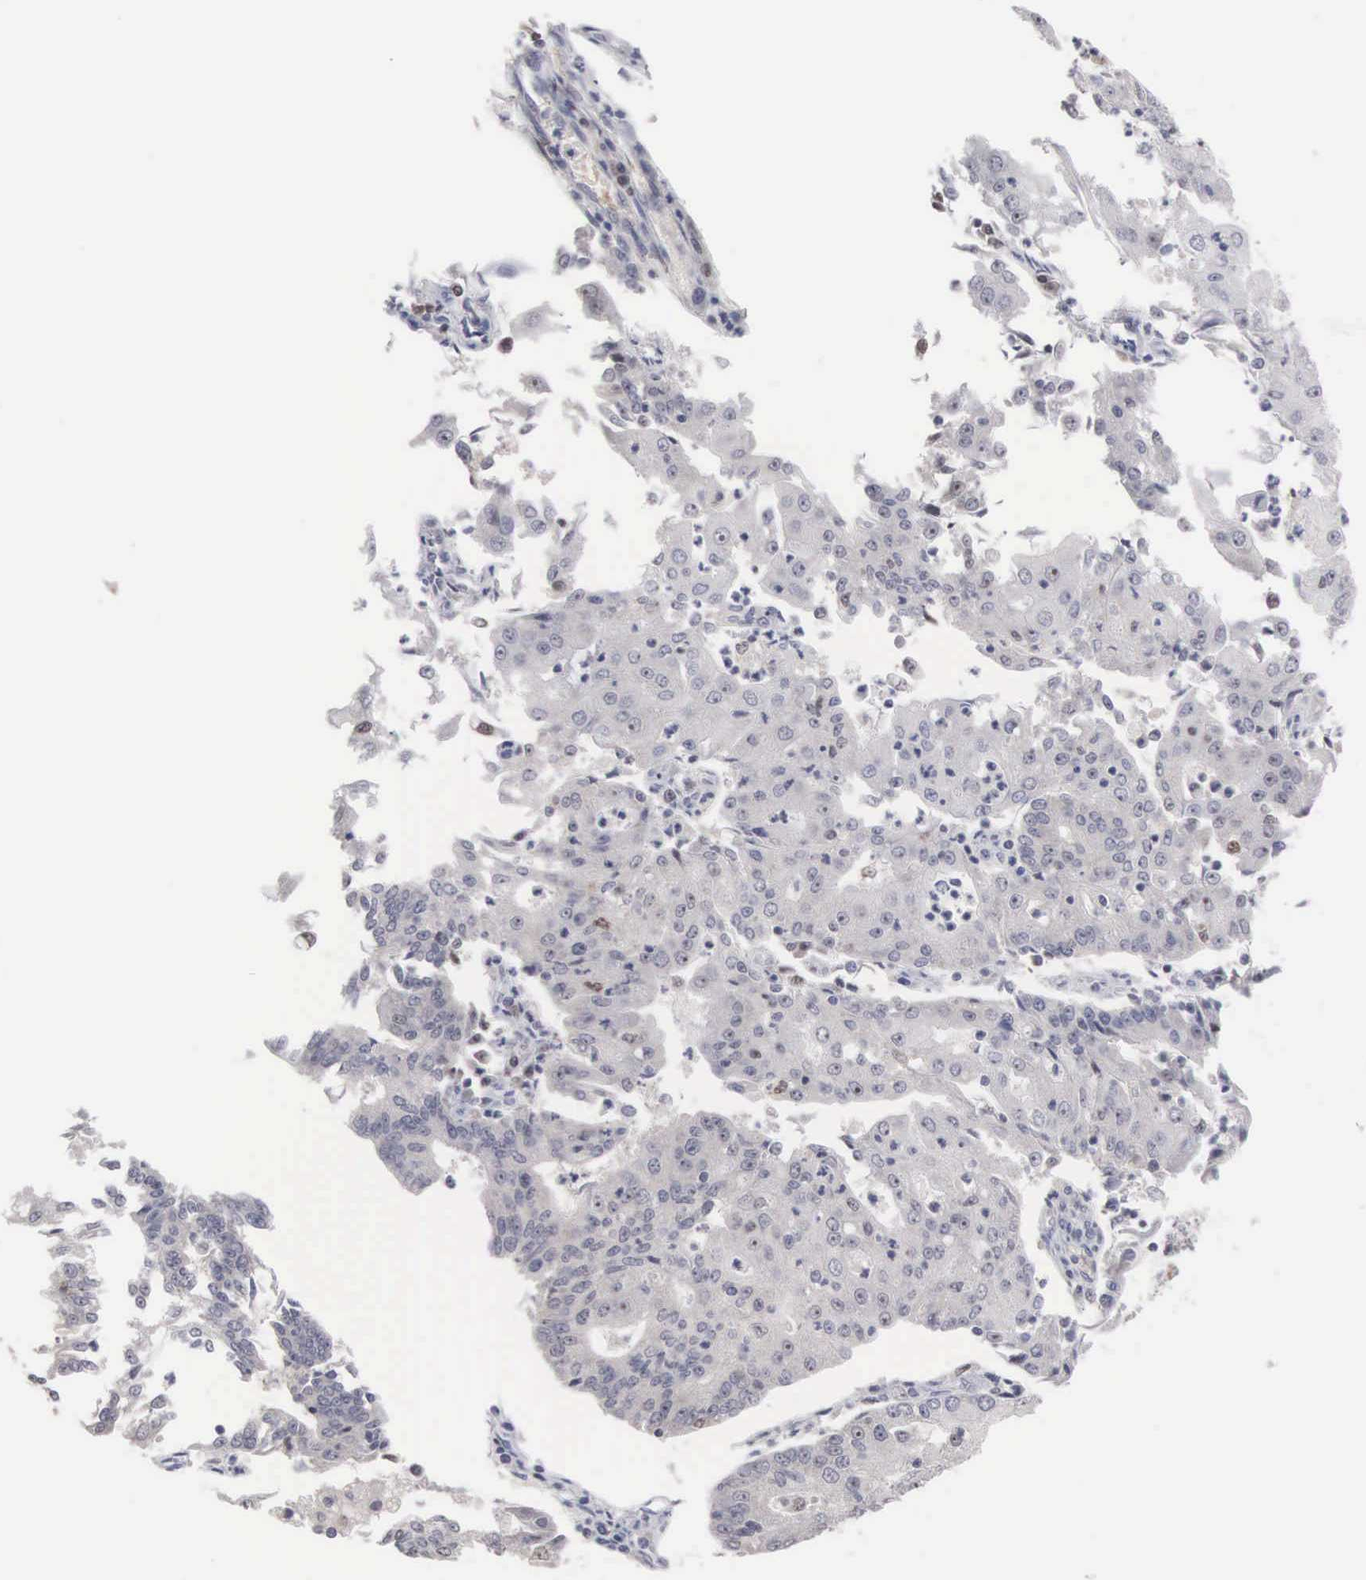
{"staining": {"intensity": "negative", "quantity": "none", "location": "none"}, "tissue": "endometrial cancer", "cell_type": "Tumor cells", "image_type": "cancer", "snomed": [{"axis": "morphology", "description": "Adenocarcinoma, NOS"}, {"axis": "topography", "description": "Endometrium"}], "caption": "IHC of adenocarcinoma (endometrial) exhibits no positivity in tumor cells. (DAB immunohistochemistry with hematoxylin counter stain).", "gene": "ACOT4", "patient": {"sex": "female", "age": 56}}